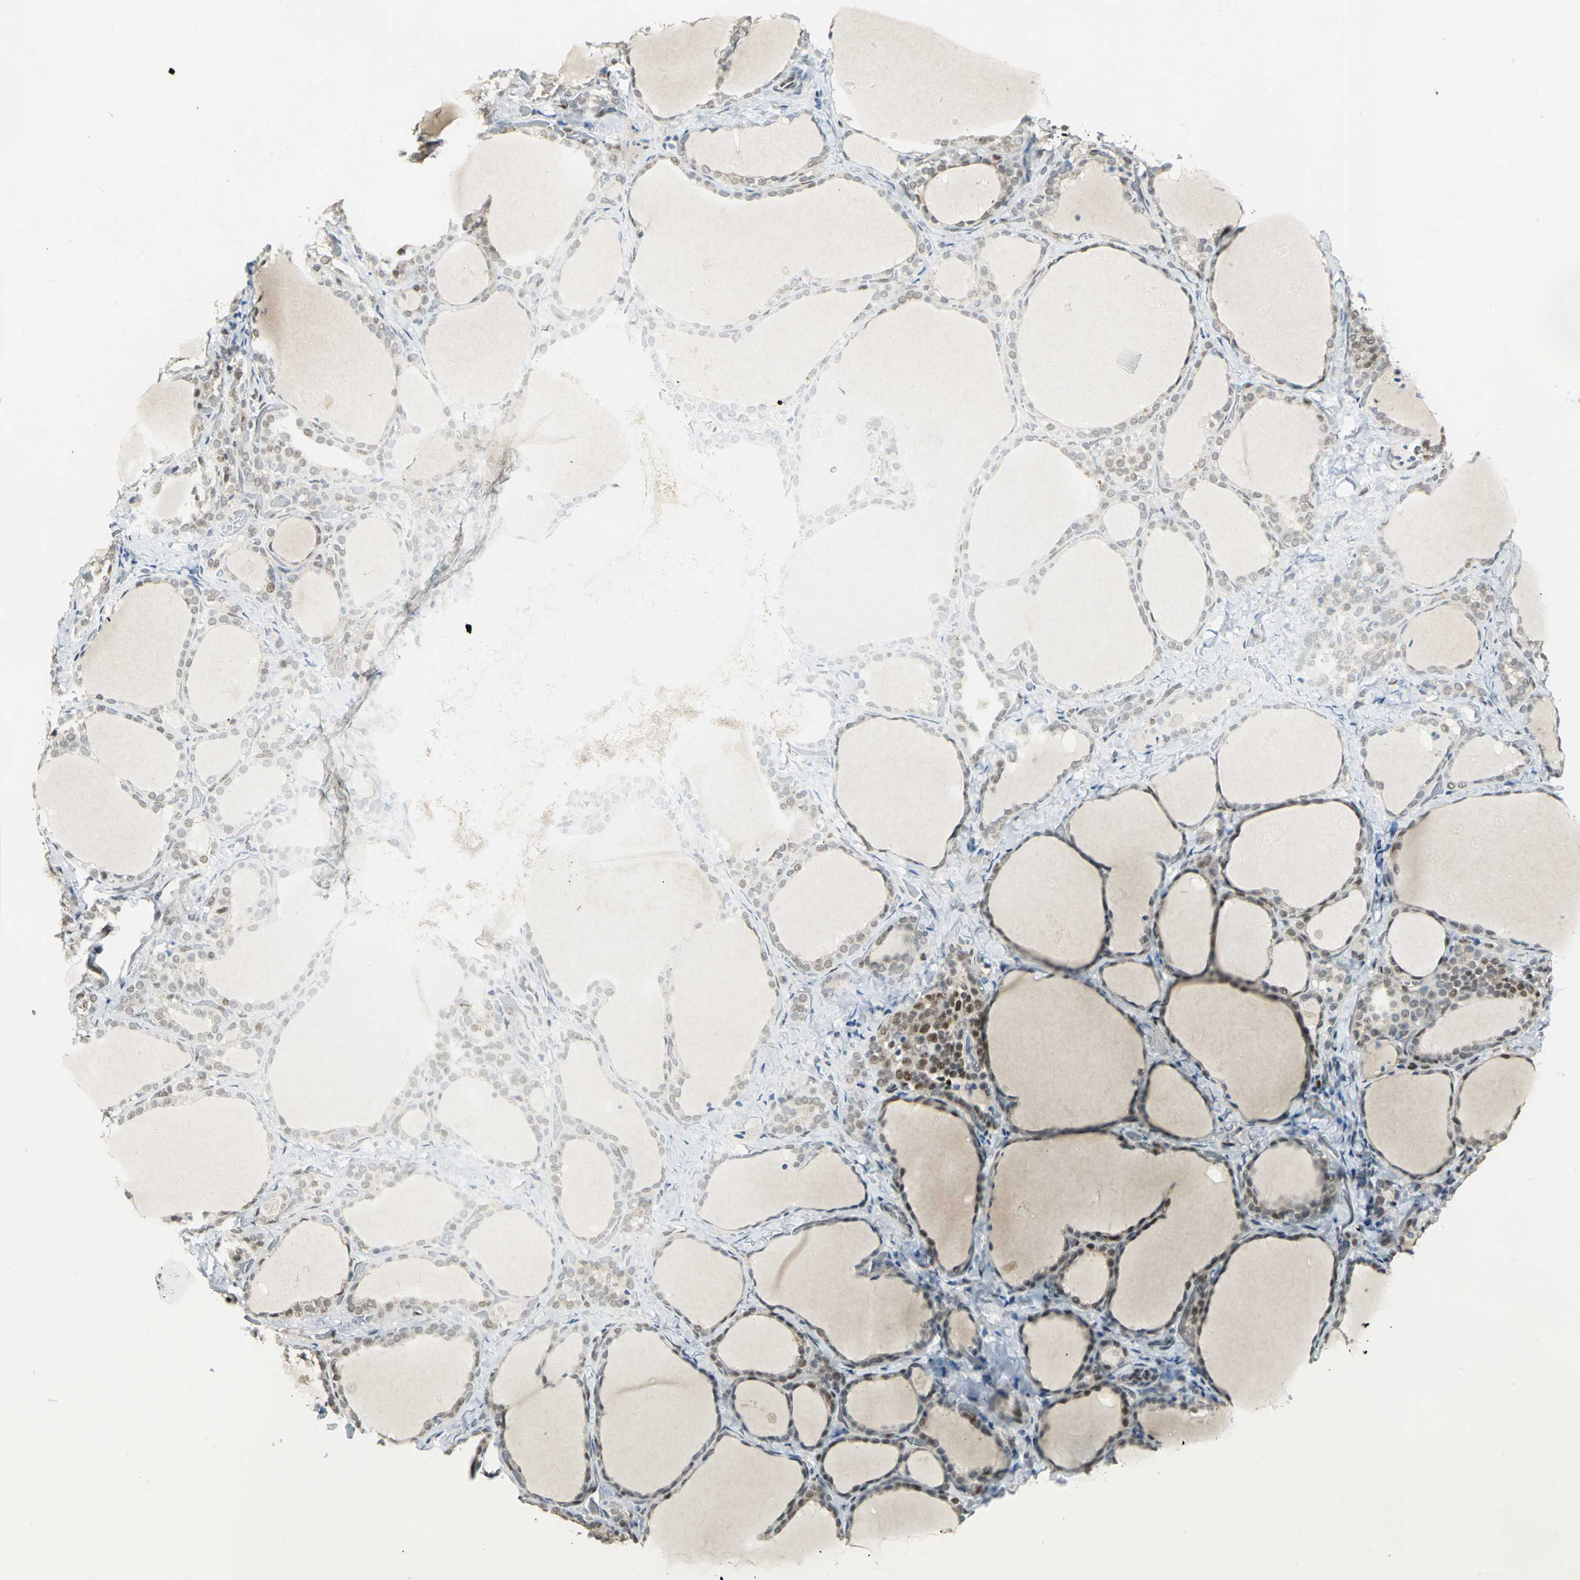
{"staining": {"intensity": "weak", "quantity": "25%-75%", "location": "cytoplasmic/membranous,nuclear"}, "tissue": "thyroid gland", "cell_type": "Glandular cells", "image_type": "normal", "snomed": [{"axis": "morphology", "description": "Normal tissue, NOS"}, {"axis": "morphology", "description": "Papillary adenocarcinoma, NOS"}, {"axis": "topography", "description": "Thyroid gland"}], "caption": "This photomicrograph displays immunohistochemistry staining of normal thyroid gland, with low weak cytoplasmic/membranous,nuclear positivity in about 25%-75% of glandular cells.", "gene": "DDX5", "patient": {"sex": "female", "age": 30}}